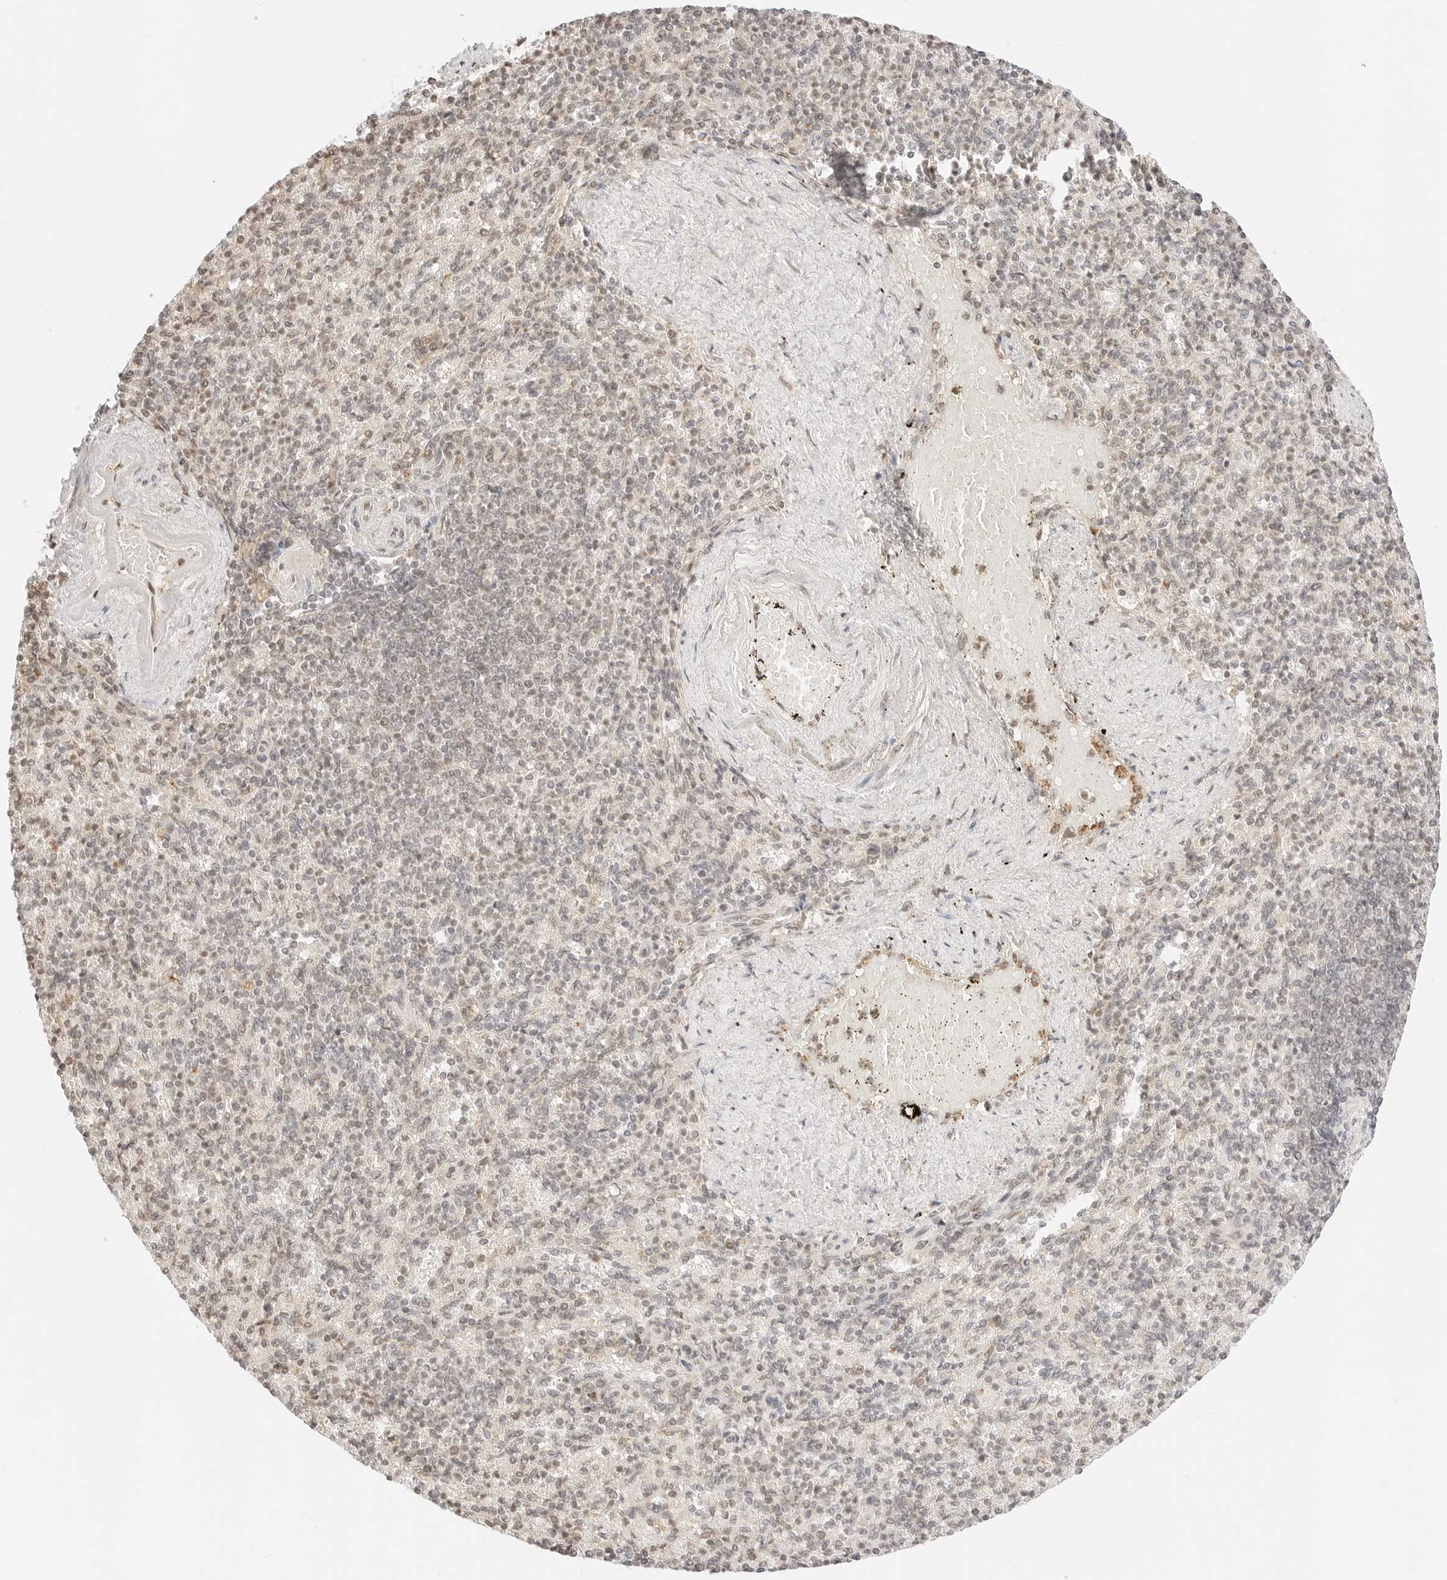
{"staining": {"intensity": "weak", "quantity": "25%-75%", "location": "nuclear"}, "tissue": "spleen", "cell_type": "Cells in red pulp", "image_type": "normal", "snomed": [{"axis": "morphology", "description": "Normal tissue, NOS"}, {"axis": "topography", "description": "Spleen"}], "caption": "Human spleen stained with a brown dye shows weak nuclear positive expression in about 25%-75% of cells in red pulp.", "gene": "RPS6KL1", "patient": {"sex": "female", "age": 74}}